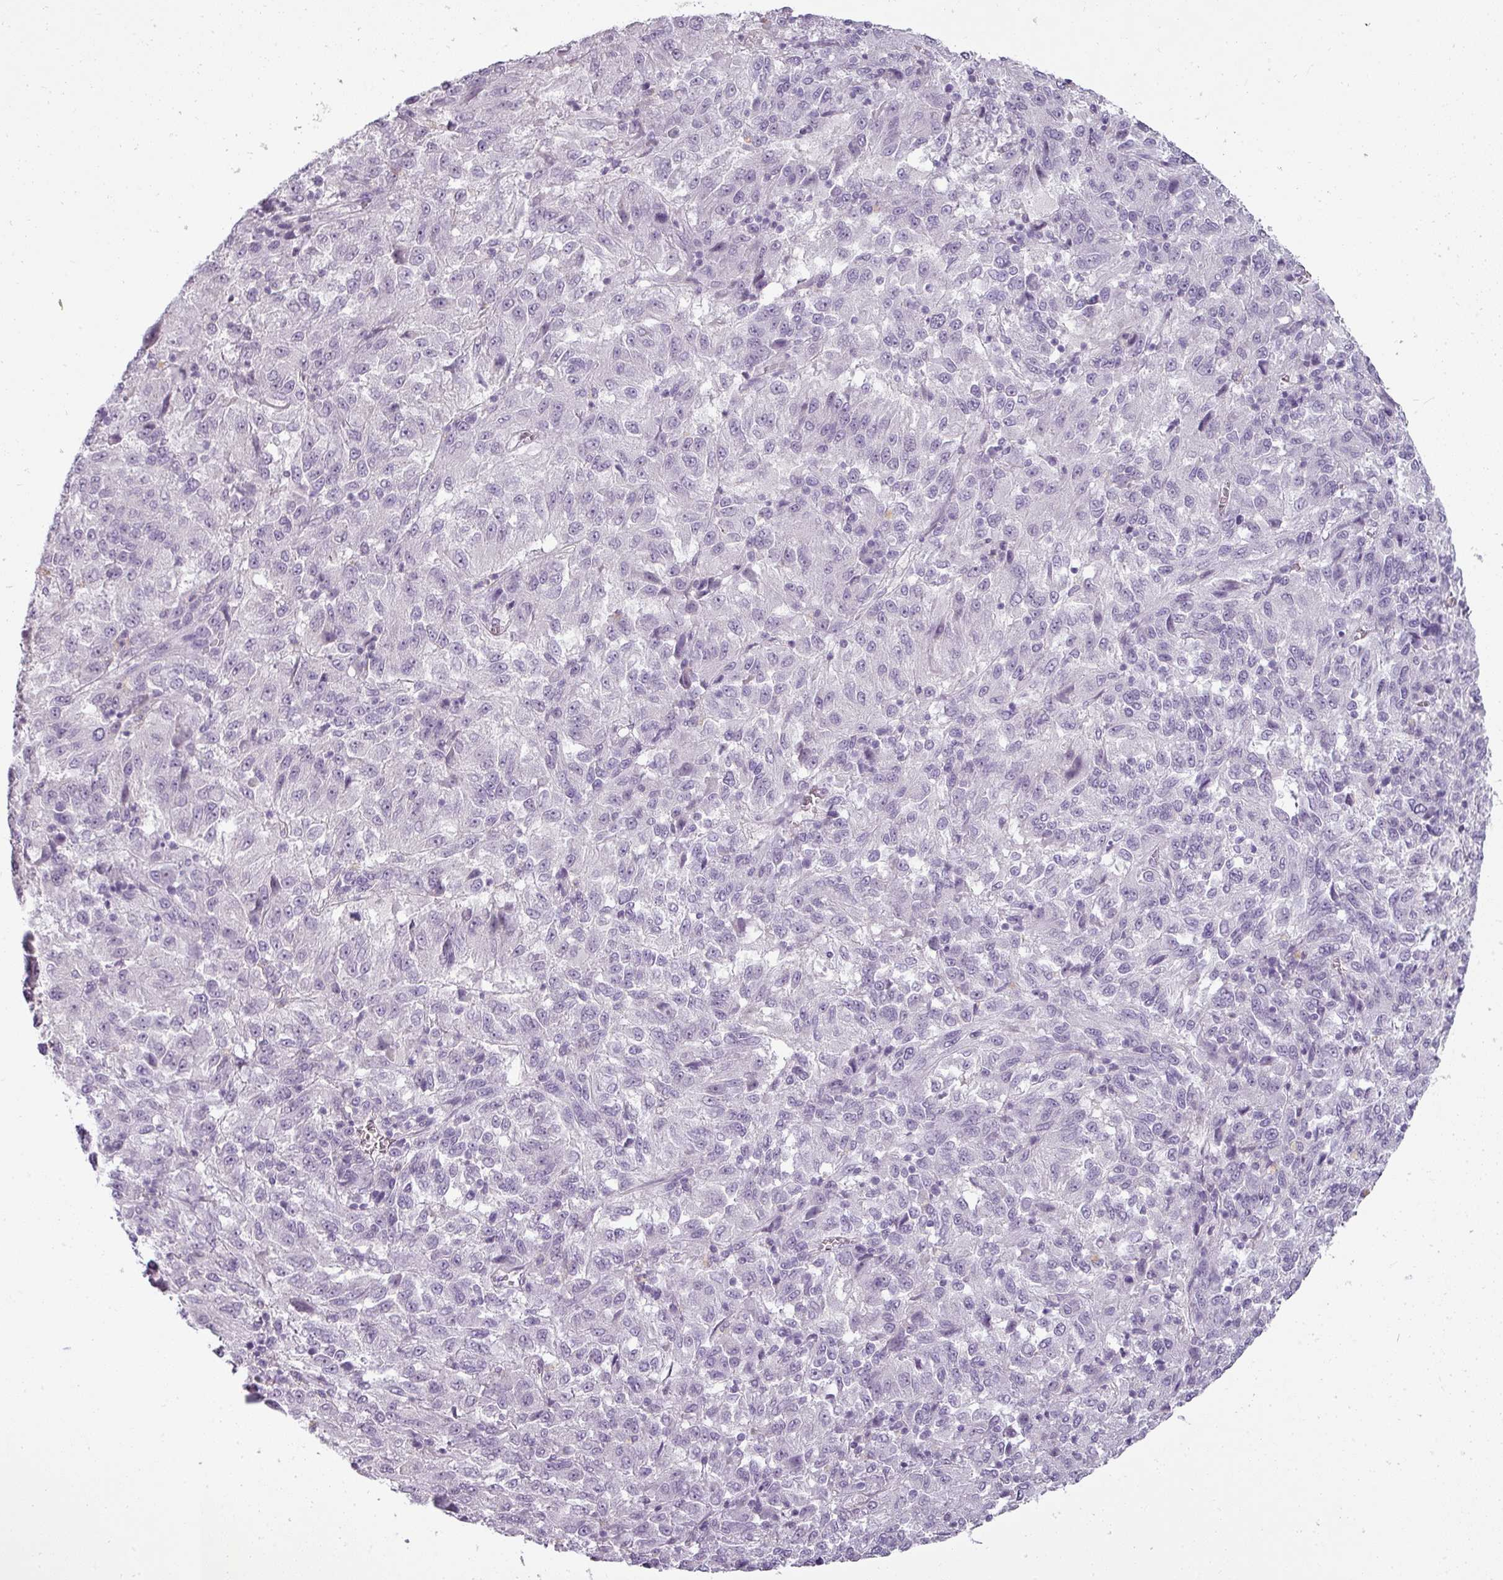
{"staining": {"intensity": "negative", "quantity": "none", "location": "none"}, "tissue": "melanoma", "cell_type": "Tumor cells", "image_type": "cancer", "snomed": [{"axis": "morphology", "description": "Malignant melanoma, Metastatic site"}, {"axis": "topography", "description": "Lung"}], "caption": "Malignant melanoma (metastatic site) was stained to show a protein in brown. There is no significant positivity in tumor cells.", "gene": "ASB1", "patient": {"sex": "male", "age": 64}}